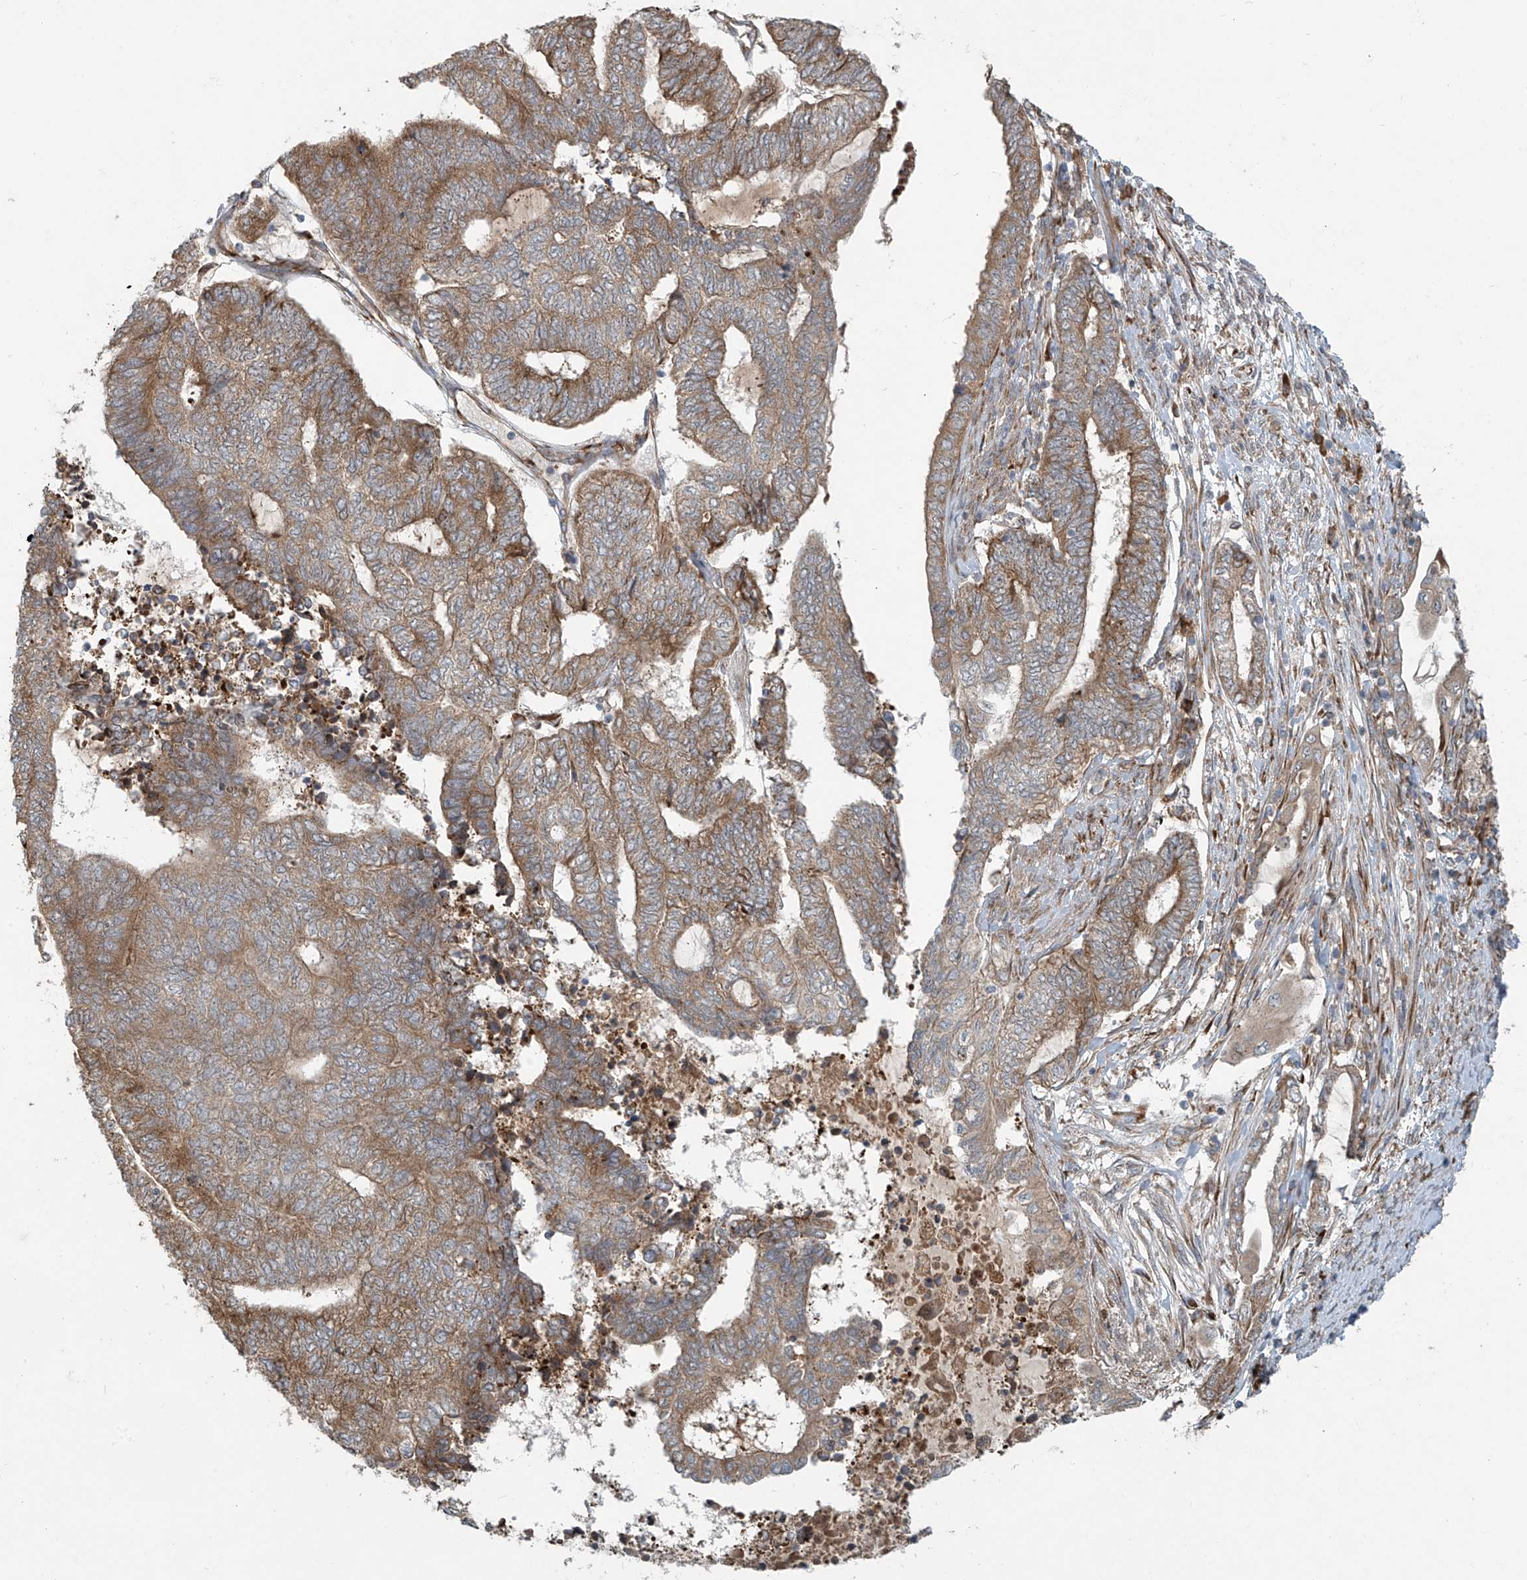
{"staining": {"intensity": "moderate", "quantity": ">75%", "location": "cytoplasmic/membranous"}, "tissue": "endometrial cancer", "cell_type": "Tumor cells", "image_type": "cancer", "snomed": [{"axis": "morphology", "description": "Adenocarcinoma, NOS"}, {"axis": "topography", "description": "Uterus"}, {"axis": "topography", "description": "Endometrium"}], "caption": "Immunohistochemical staining of human endometrial adenocarcinoma demonstrates moderate cytoplasmic/membranous protein staining in about >75% of tumor cells. The staining is performed using DAB (3,3'-diaminobenzidine) brown chromogen to label protein expression. The nuclei are counter-stained blue using hematoxylin.", "gene": "KATNIP", "patient": {"sex": "female", "age": 70}}